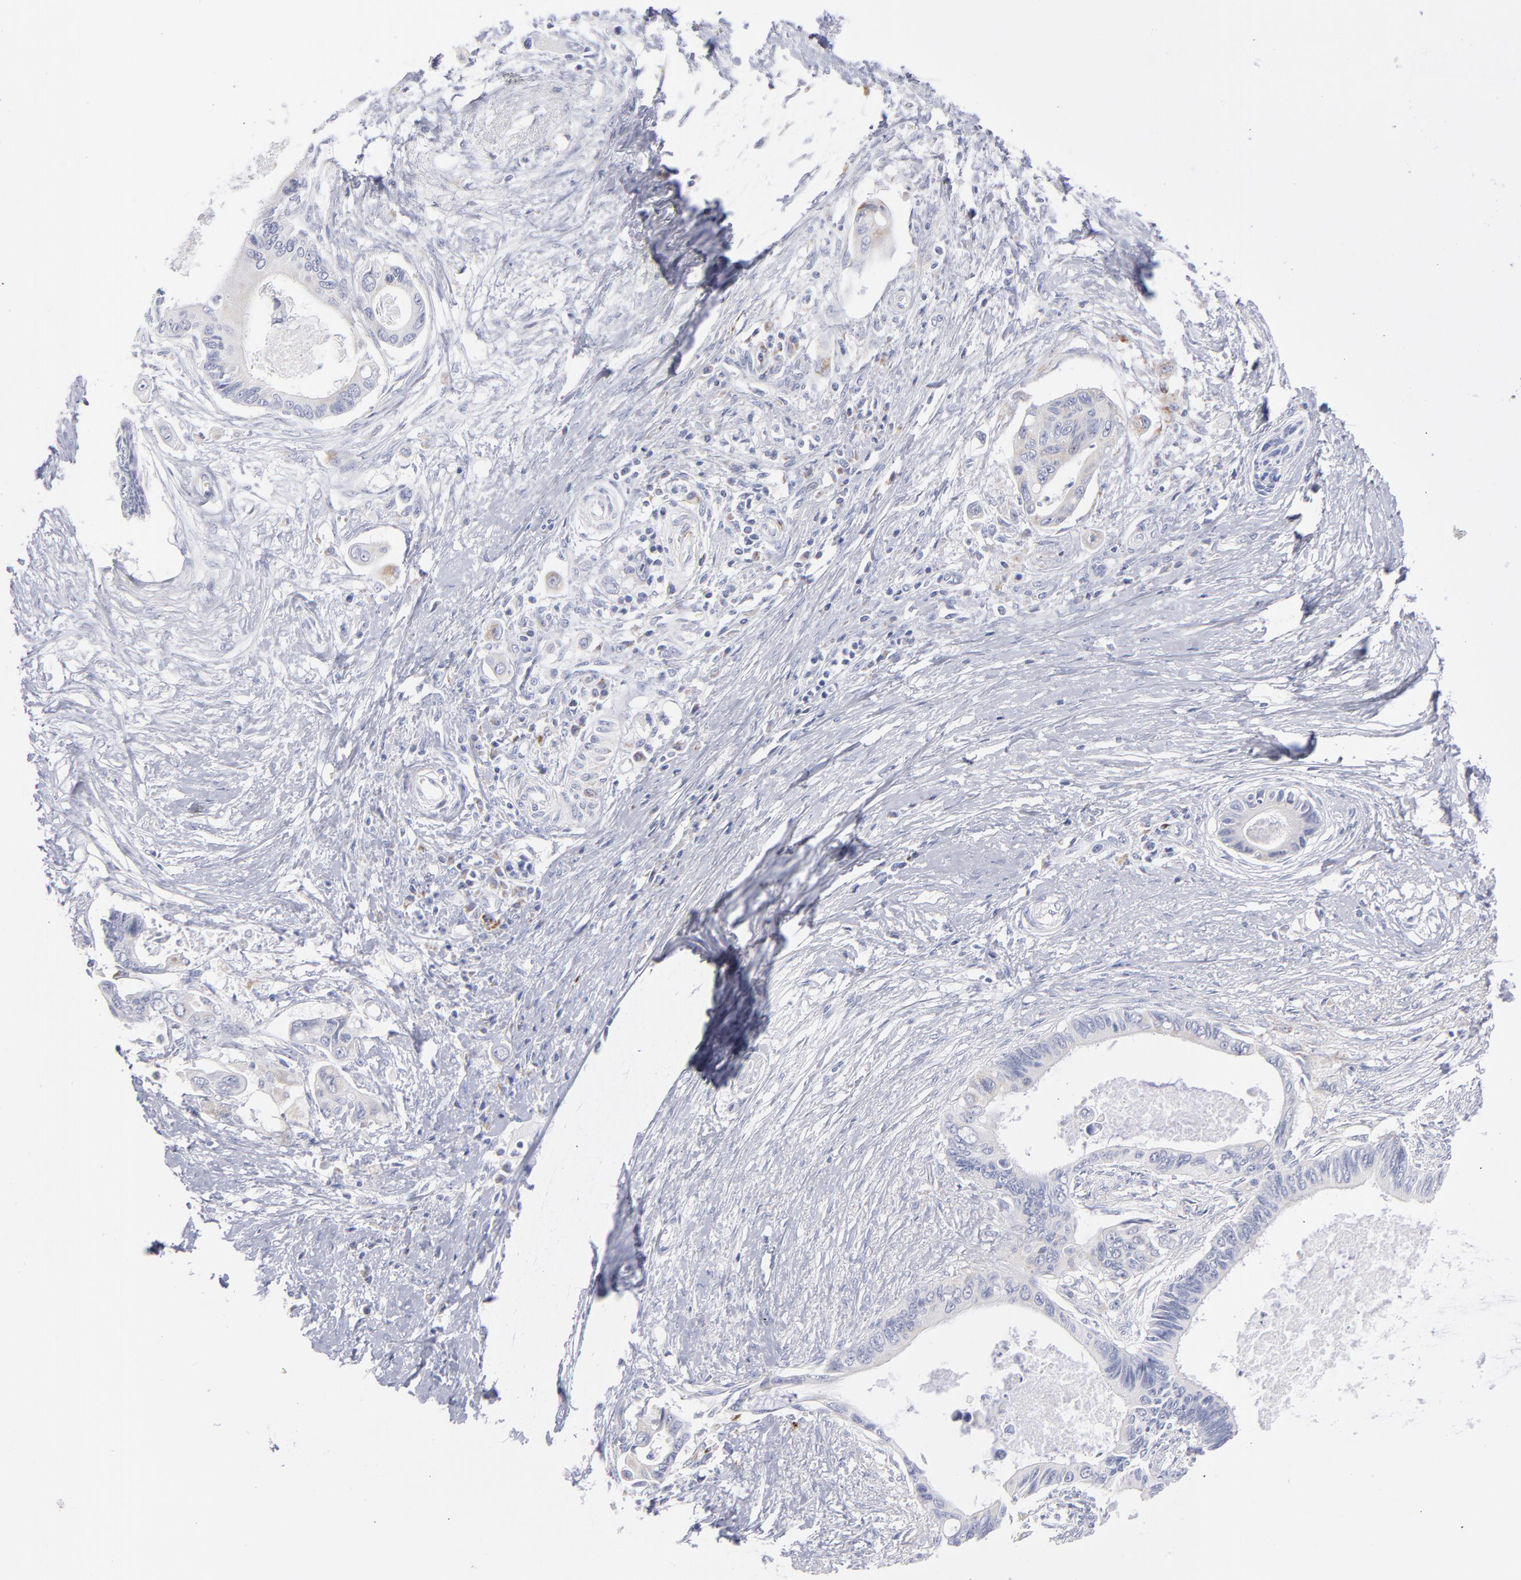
{"staining": {"intensity": "weak", "quantity": "<25%", "location": "cytoplasmic/membranous"}, "tissue": "pancreatic cancer", "cell_type": "Tumor cells", "image_type": "cancer", "snomed": [{"axis": "morphology", "description": "Adenocarcinoma, NOS"}, {"axis": "topography", "description": "Pancreas"}], "caption": "IHC image of neoplastic tissue: pancreatic cancer stained with DAB (3,3'-diaminobenzidine) demonstrates no significant protein expression in tumor cells.", "gene": "MTHFD2", "patient": {"sex": "female", "age": 70}}